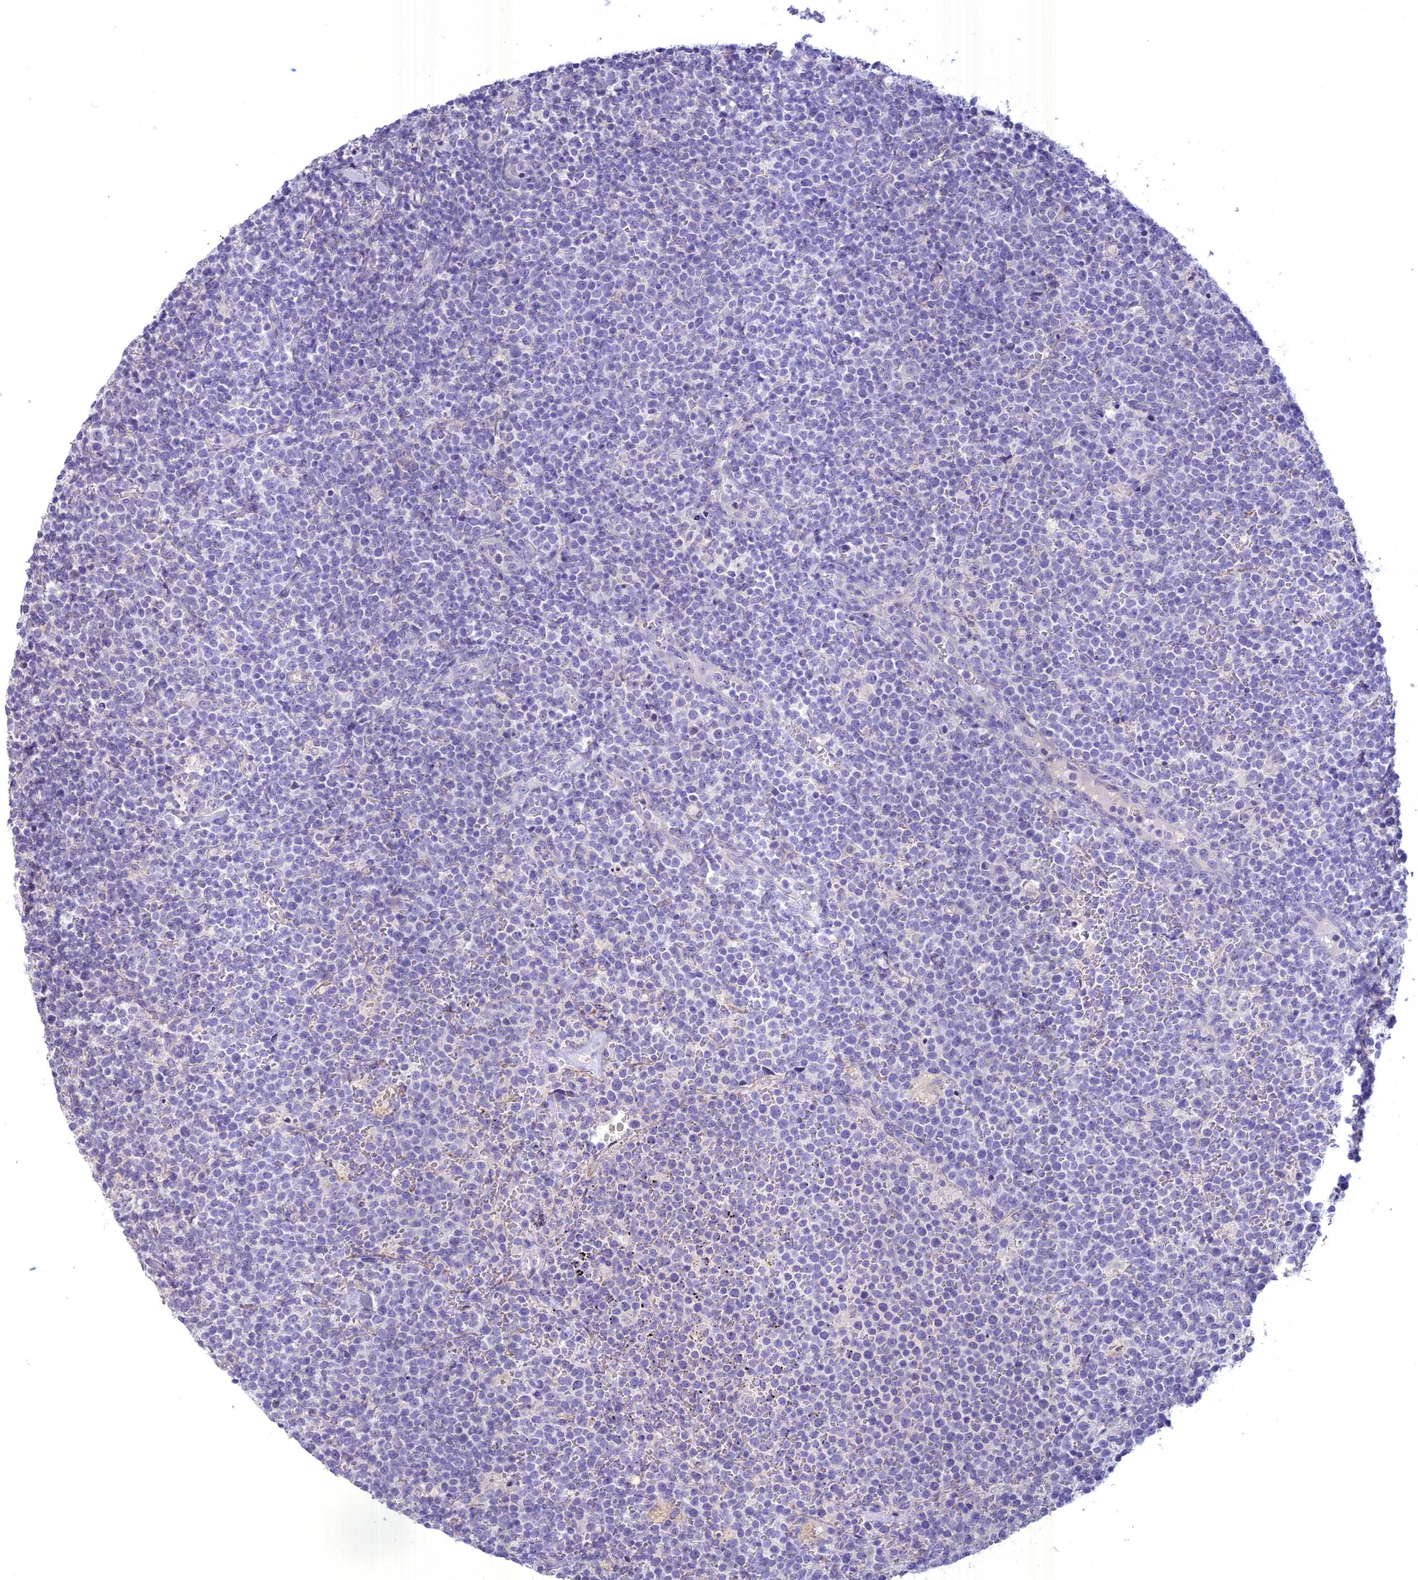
{"staining": {"intensity": "negative", "quantity": "none", "location": "none"}, "tissue": "lymphoma", "cell_type": "Tumor cells", "image_type": "cancer", "snomed": [{"axis": "morphology", "description": "Malignant lymphoma, non-Hodgkin's type, High grade"}, {"axis": "topography", "description": "Lymph node"}], "caption": "High magnification brightfield microscopy of malignant lymphoma, non-Hodgkin's type (high-grade) stained with DAB (brown) and counterstained with hematoxylin (blue): tumor cells show no significant expression.", "gene": "SPHKAP", "patient": {"sex": "male", "age": 61}}